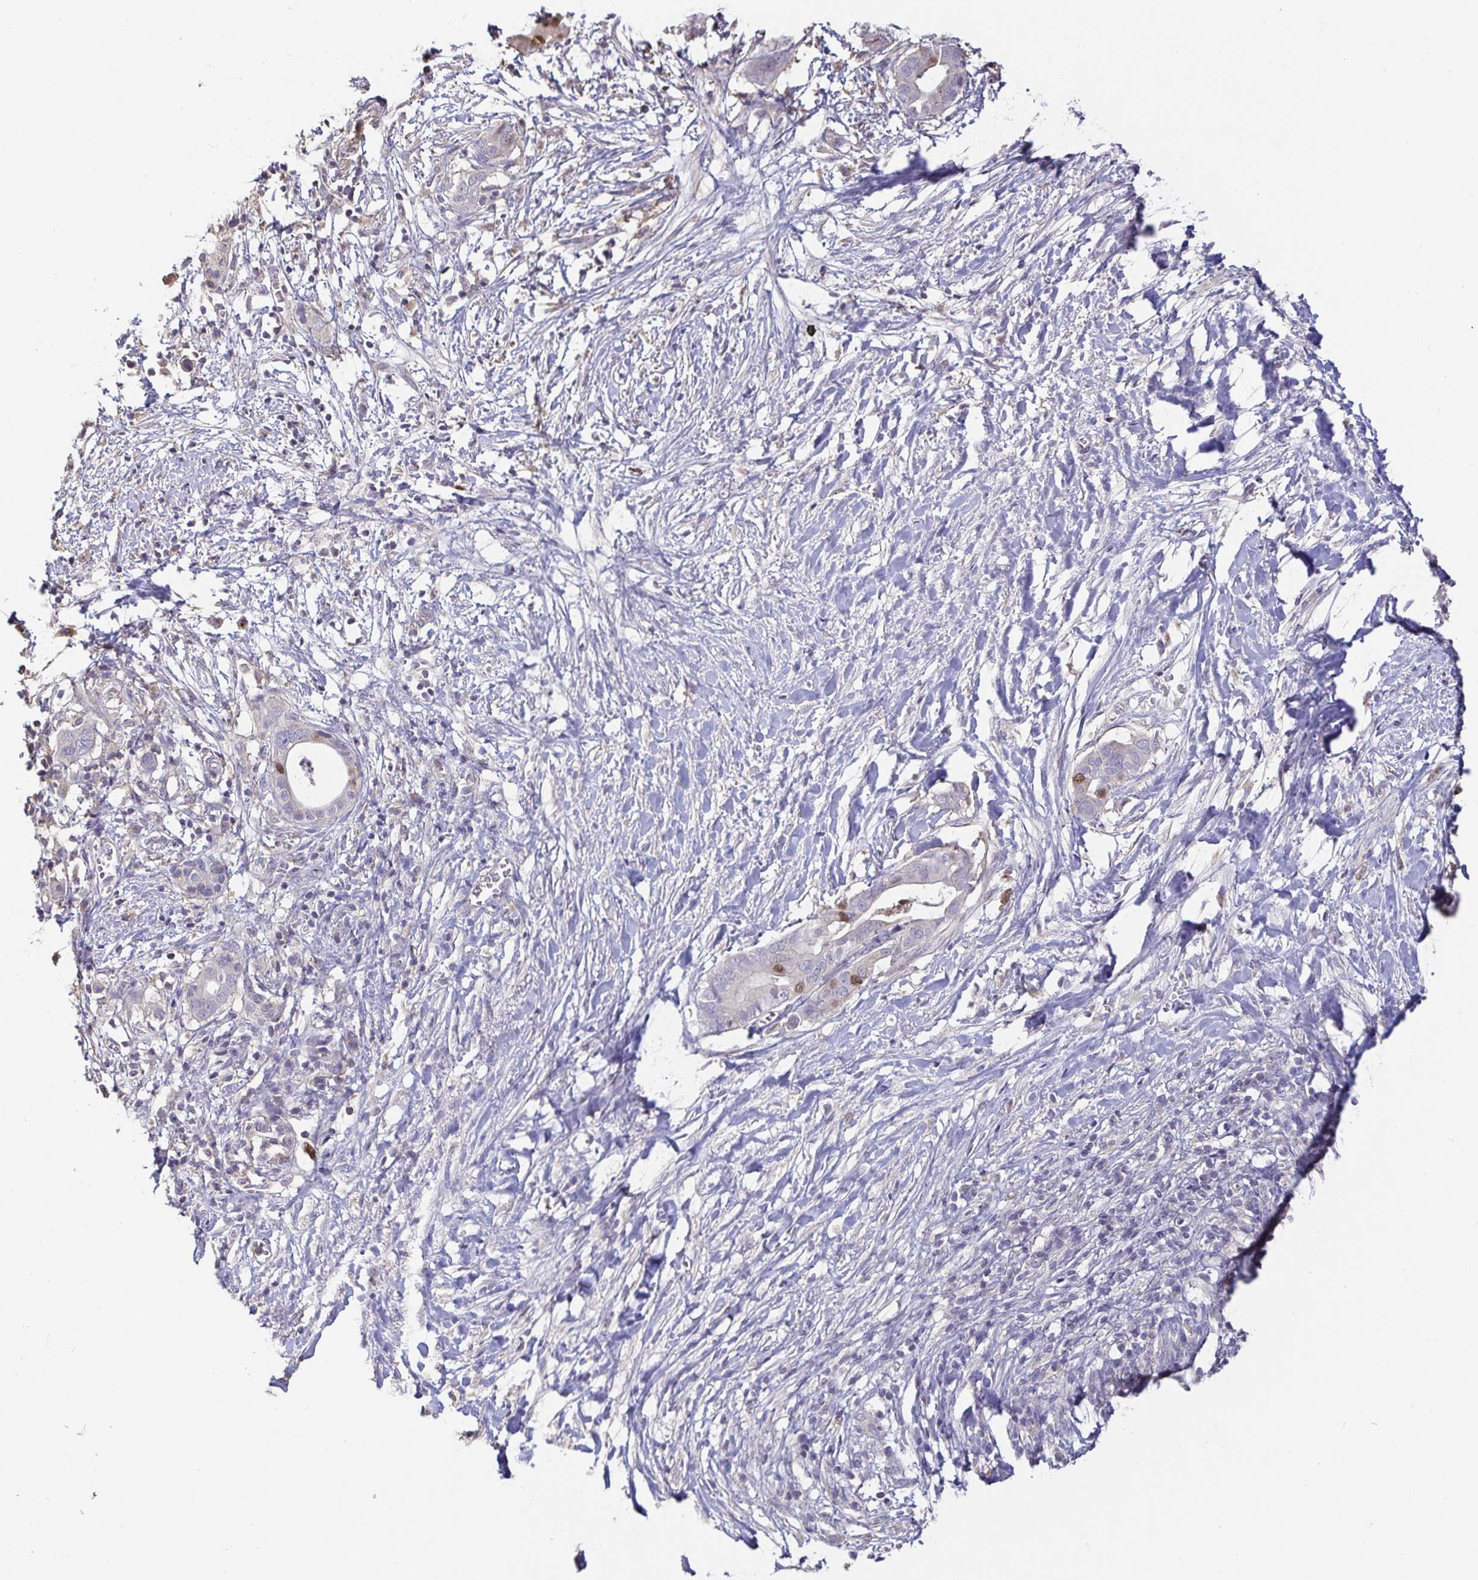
{"staining": {"intensity": "moderate", "quantity": "<25%", "location": "nuclear"}, "tissue": "pancreatic cancer", "cell_type": "Tumor cells", "image_type": "cancer", "snomed": [{"axis": "morphology", "description": "Adenocarcinoma, NOS"}, {"axis": "topography", "description": "Pancreas"}], "caption": "Immunohistochemical staining of human pancreatic cancer reveals low levels of moderate nuclear positivity in approximately <25% of tumor cells. (DAB (3,3'-diaminobenzidine) = brown stain, brightfield microscopy at high magnification).", "gene": "ANLN", "patient": {"sex": "male", "age": 61}}